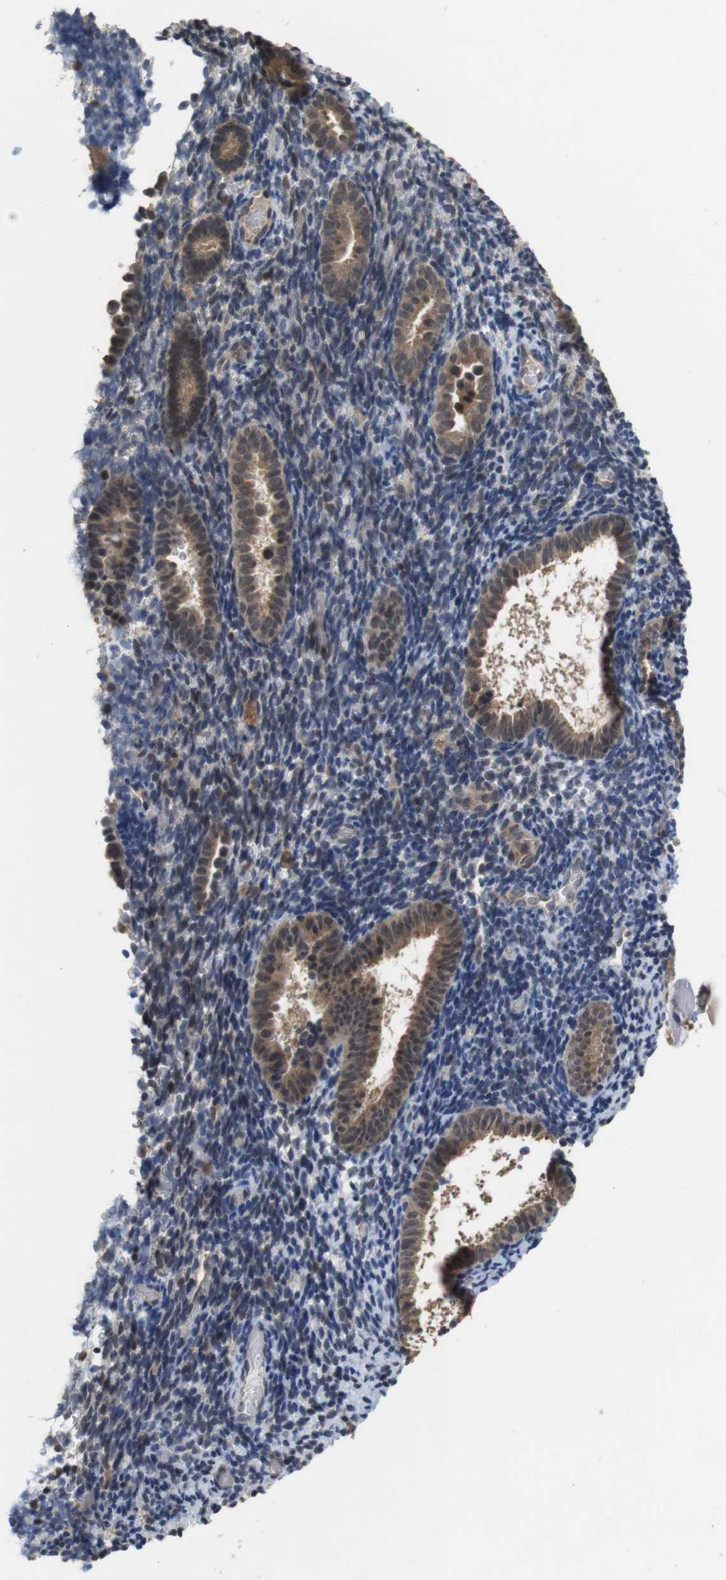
{"staining": {"intensity": "negative", "quantity": "none", "location": "none"}, "tissue": "endometrium", "cell_type": "Cells in endometrial stroma", "image_type": "normal", "snomed": [{"axis": "morphology", "description": "Normal tissue, NOS"}, {"axis": "topography", "description": "Endometrium"}], "caption": "This histopathology image is of benign endometrium stained with immunohistochemistry (IHC) to label a protein in brown with the nuclei are counter-stained blue. There is no positivity in cells in endometrial stroma.", "gene": "FADD", "patient": {"sex": "female", "age": 51}}